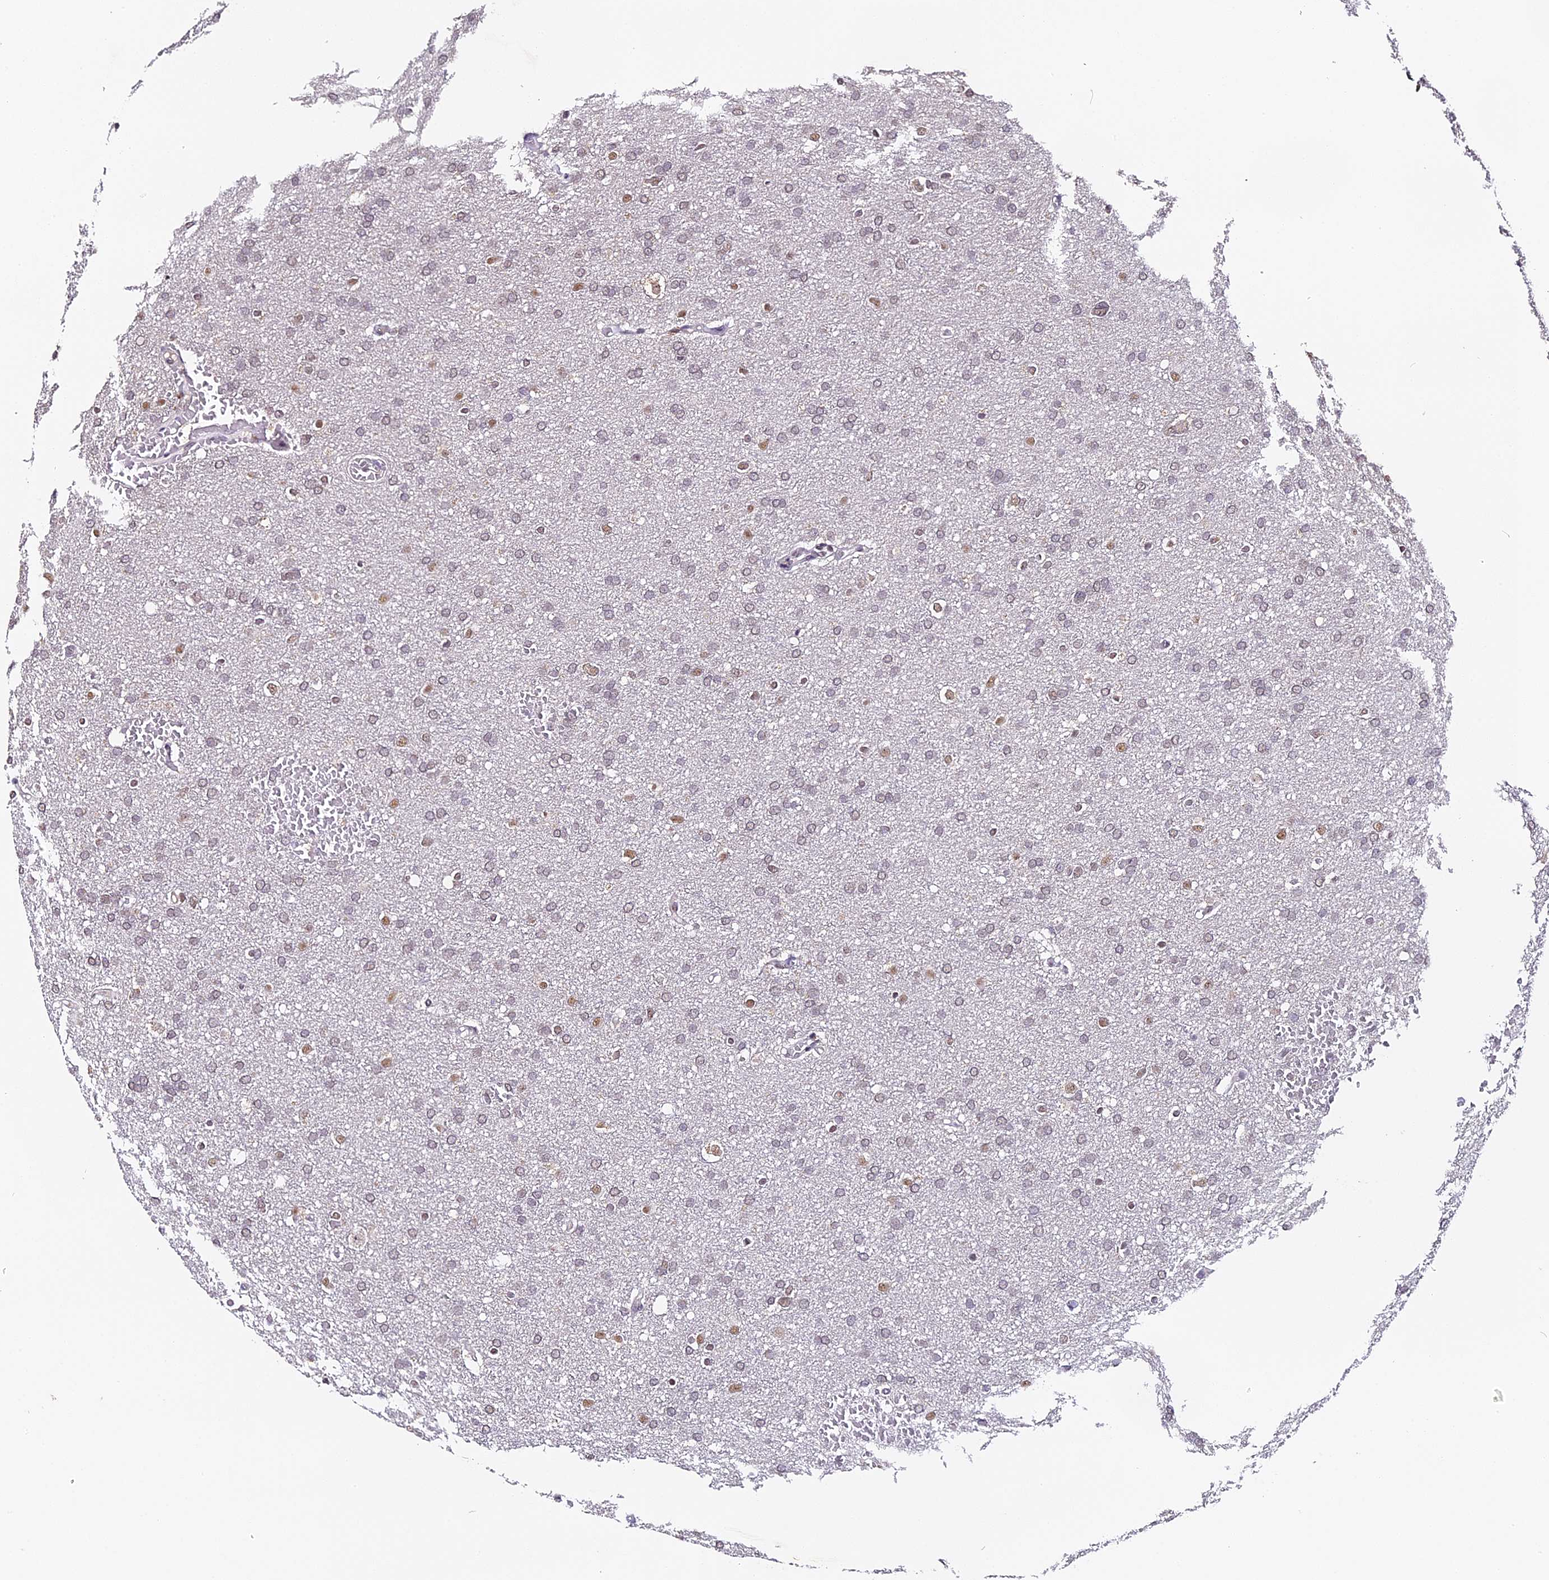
{"staining": {"intensity": "moderate", "quantity": "<25%", "location": "nuclear"}, "tissue": "glioma", "cell_type": "Tumor cells", "image_type": "cancer", "snomed": [{"axis": "morphology", "description": "Glioma, malignant, High grade"}, {"axis": "topography", "description": "Cerebral cortex"}], "caption": "Malignant glioma (high-grade) stained for a protein displays moderate nuclear positivity in tumor cells.", "gene": "NCBP1", "patient": {"sex": "female", "age": 36}}